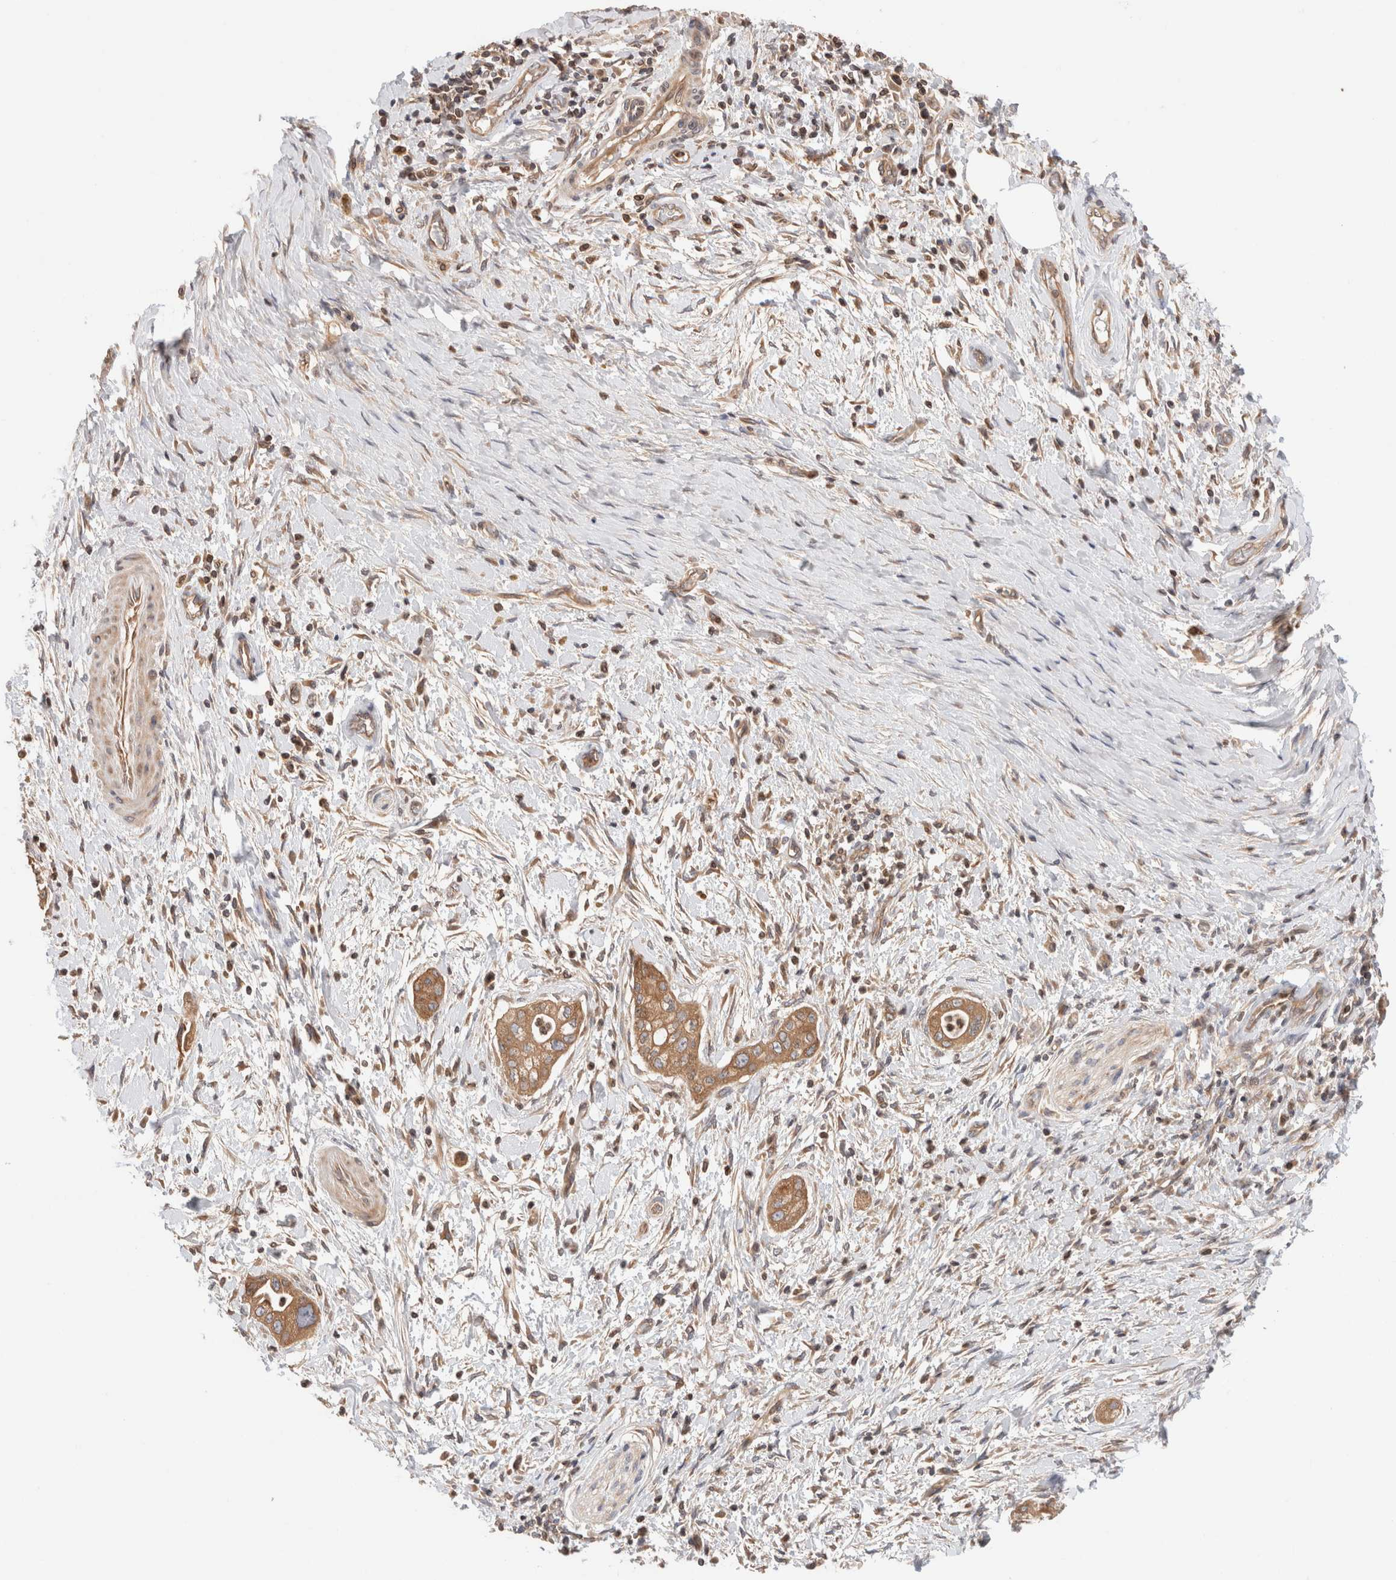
{"staining": {"intensity": "moderate", "quantity": ">75%", "location": "cytoplasmic/membranous"}, "tissue": "pancreatic cancer", "cell_type": "Tumor cells", "image_type": "cancer", "snomed": [{"axis": "morphology", "description": "Adenocarcinoma, NOS"}, {"axis": "topography", "description": "Pancreas"}], "caption": "Immunohistochemistry of pancreatic cancer (adenocarcinoma) shows medium levels of moderate cytoplasmic/membranous positivity in approximately >75% of tumor cells.", "gene": "SIKE1", "patient": {"sex": "male", "age": 58}}